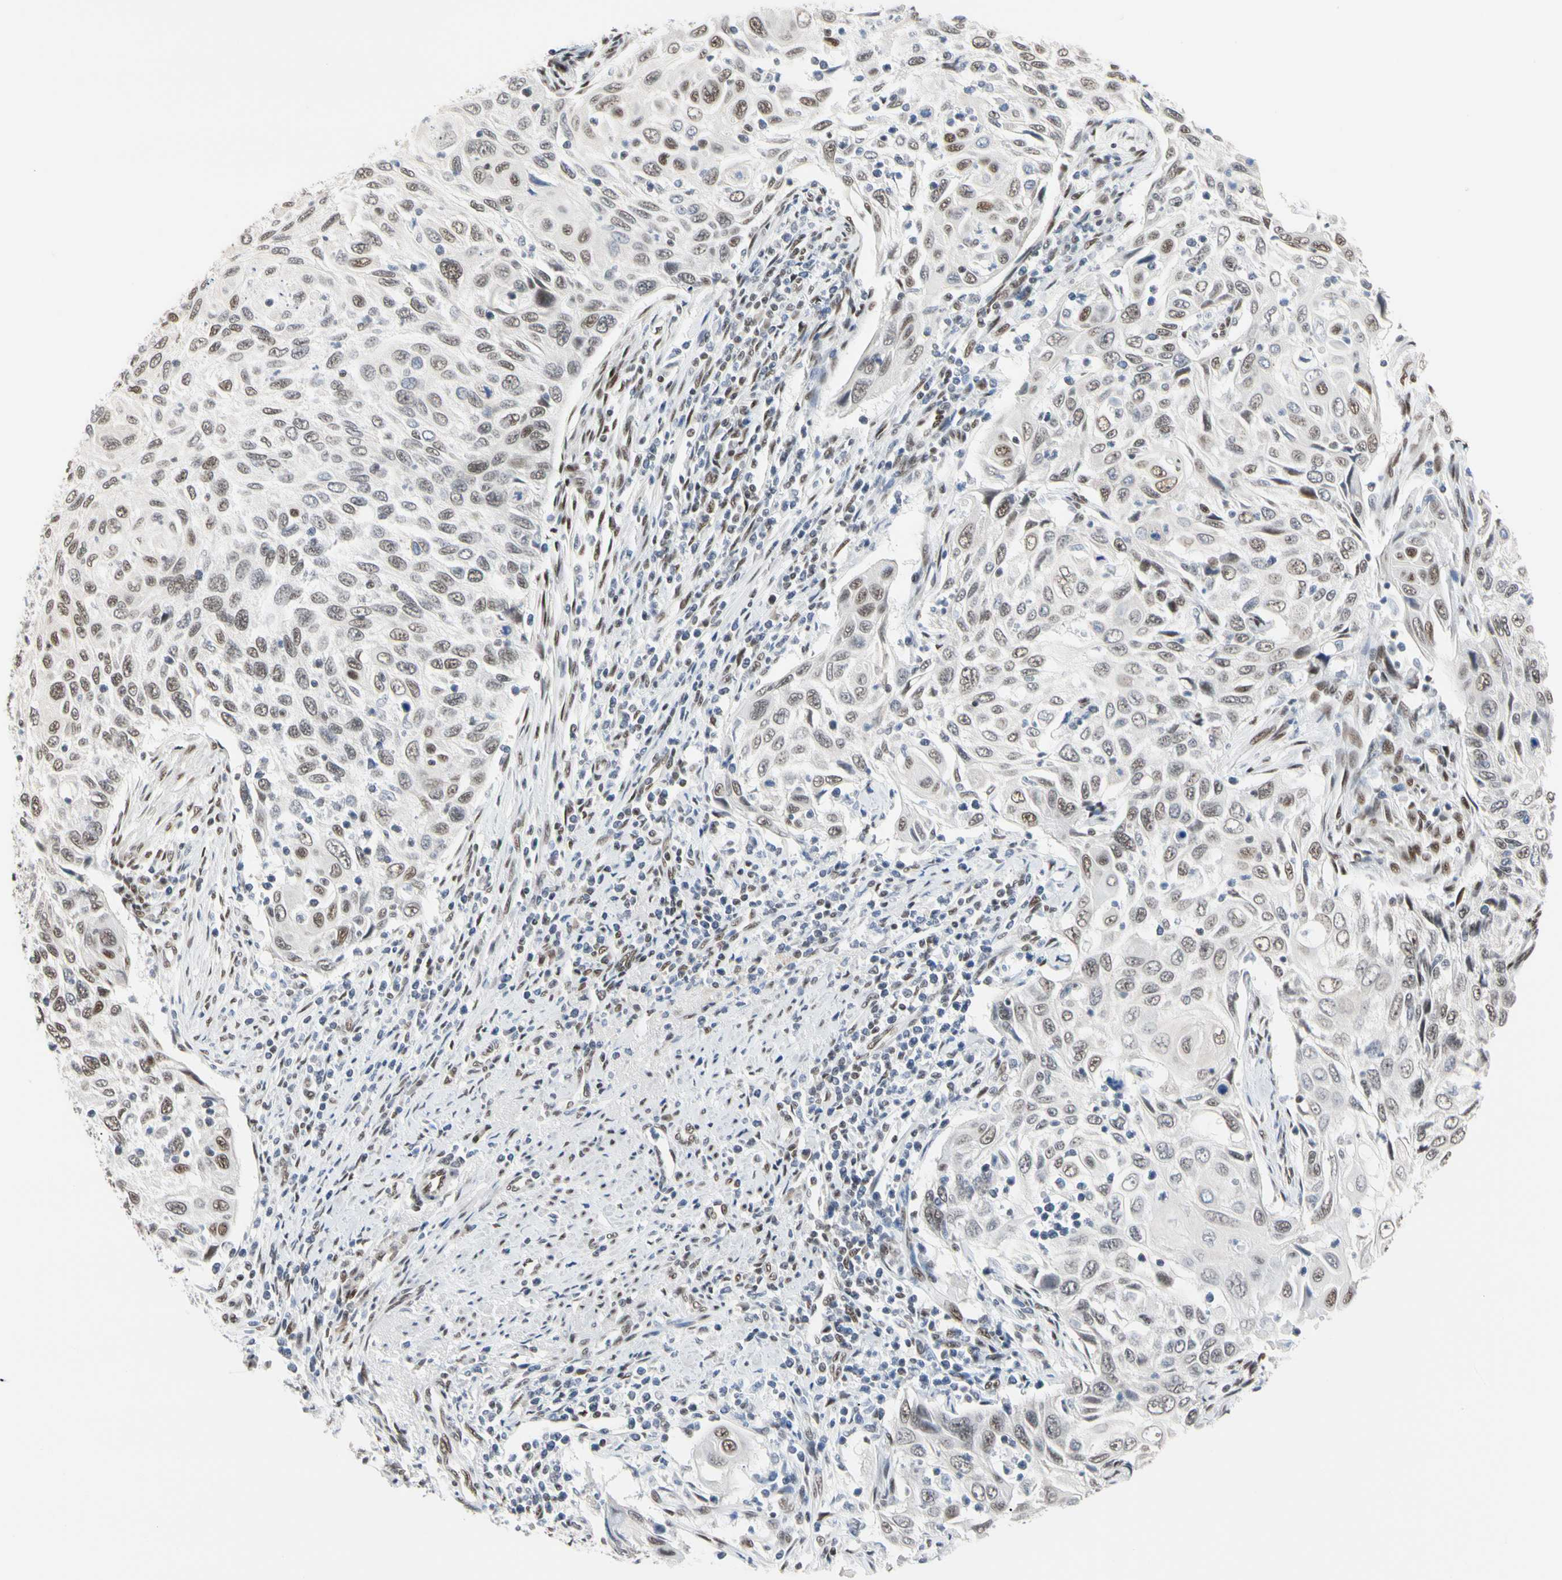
{"staining": {"intensity": "weak", "quantity": "25%-75%", "location": "nuclear"}, "tissue": "cervical cancer", "cell_type": "Tumor cells", "image_type": "cancer", "snomed": [{"axis": "morphology", "description": "Squamous cell carcinoma, NOS"}, {"axis": "topography", "description": "Cervix"}], "caption": "An image showing weak nuclear expression in approximately 25%-75% of tumor cells in cervical cancer, as visualized by brown immunohistochemical staining.", "gene": "FAM98B", "patient": {"sex": "female", "age": 70}}